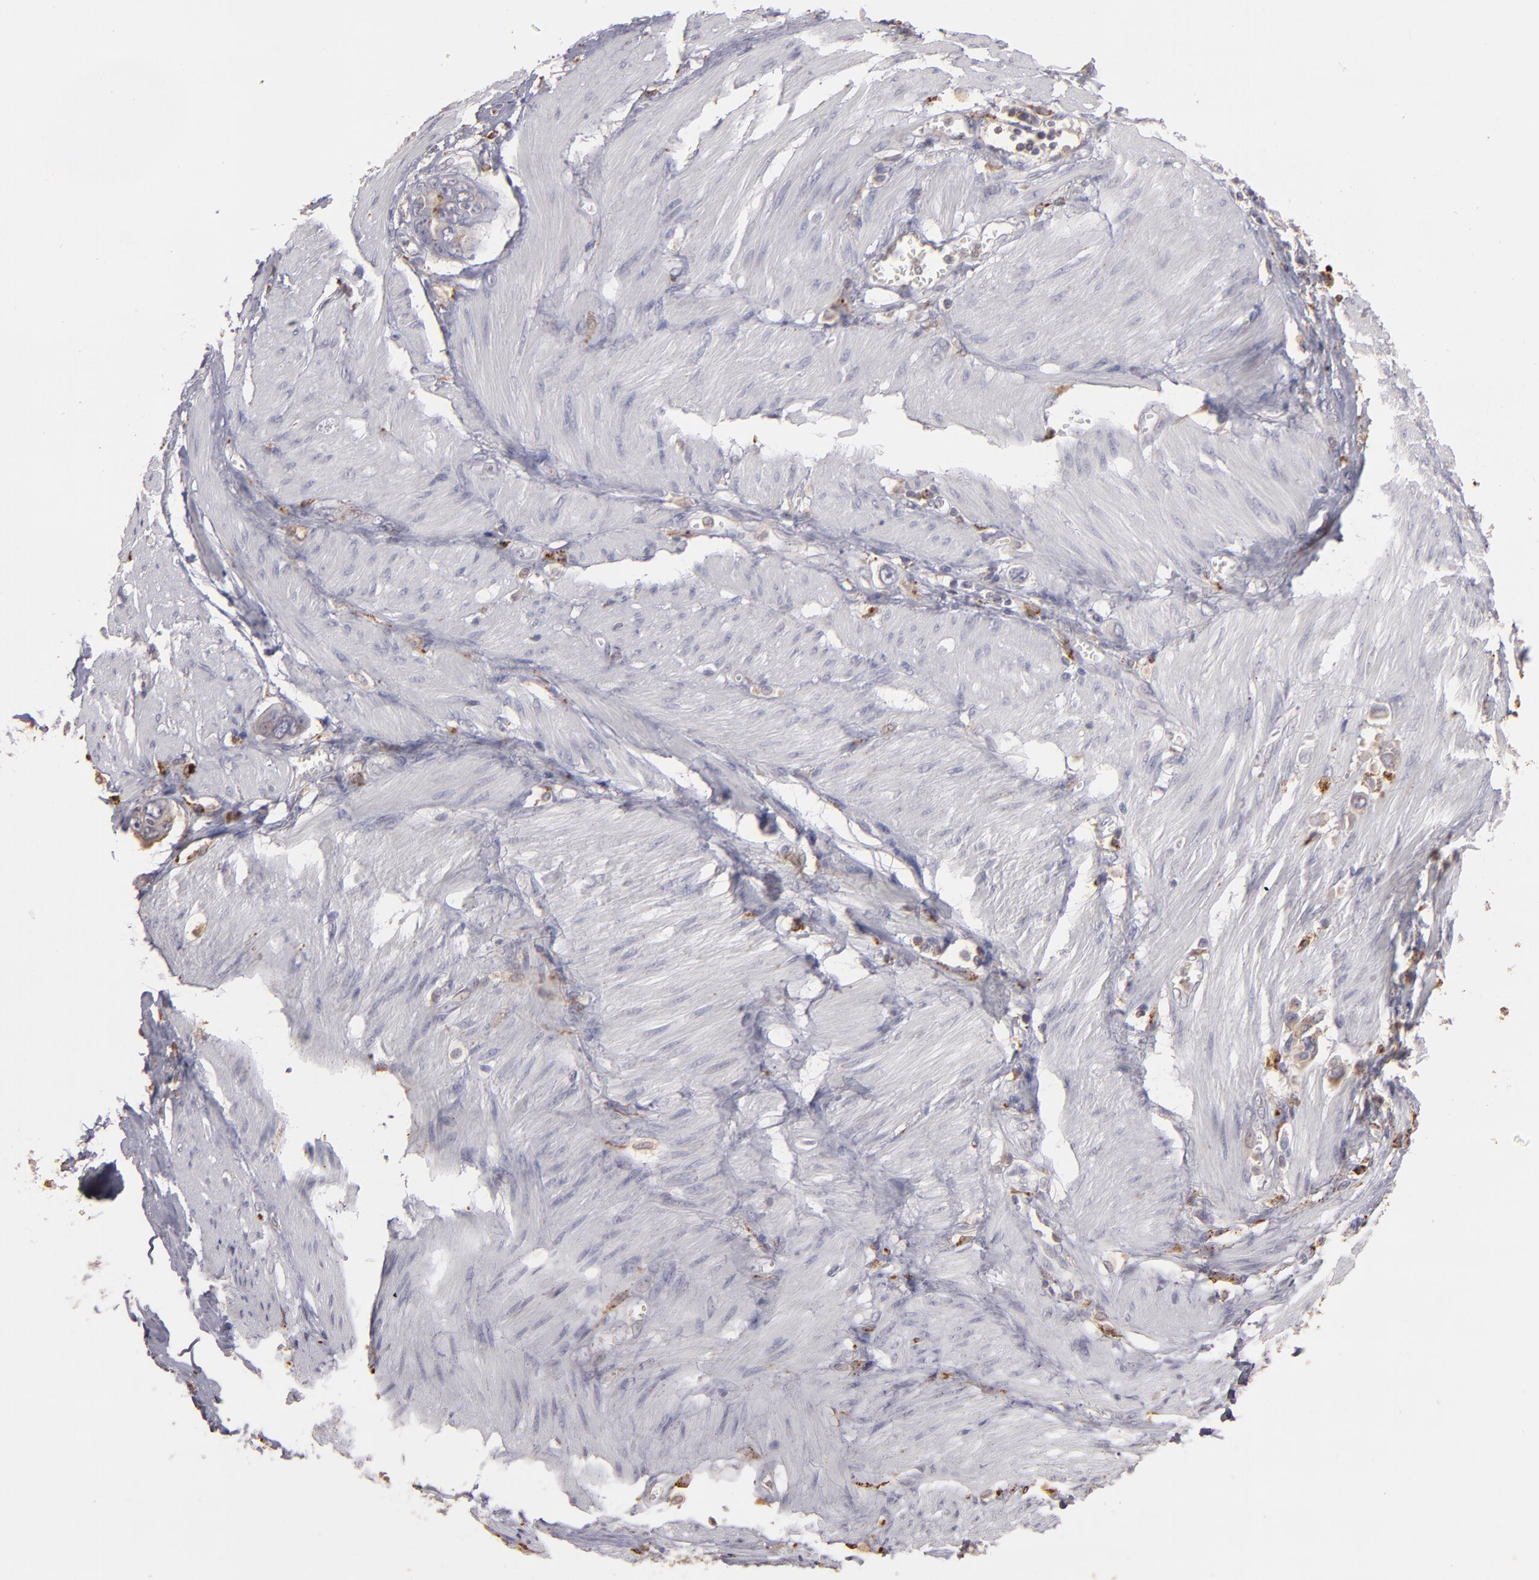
{"staining": {"intensity": "weak", "quantity": ">75%", "location": "cytoplasmic/membranous"}, "tissue": "stomach cancer", "cell_type": "Tumor cells", "image_type": "cancer", "snomed": [{"axis": "morphology", "description": "Adenocarcinoma, NOS"}, {"axis": "topography", "description": "Stomach"}], "caption": "The histopathology image reveals staining of stomach adenocarcinoma, revealing weak cytoplasmic/membranous protein expression (brown color) within tumor cells.", "gene": "TRAF1", "patient": {"sex": "male", "age": 78}}